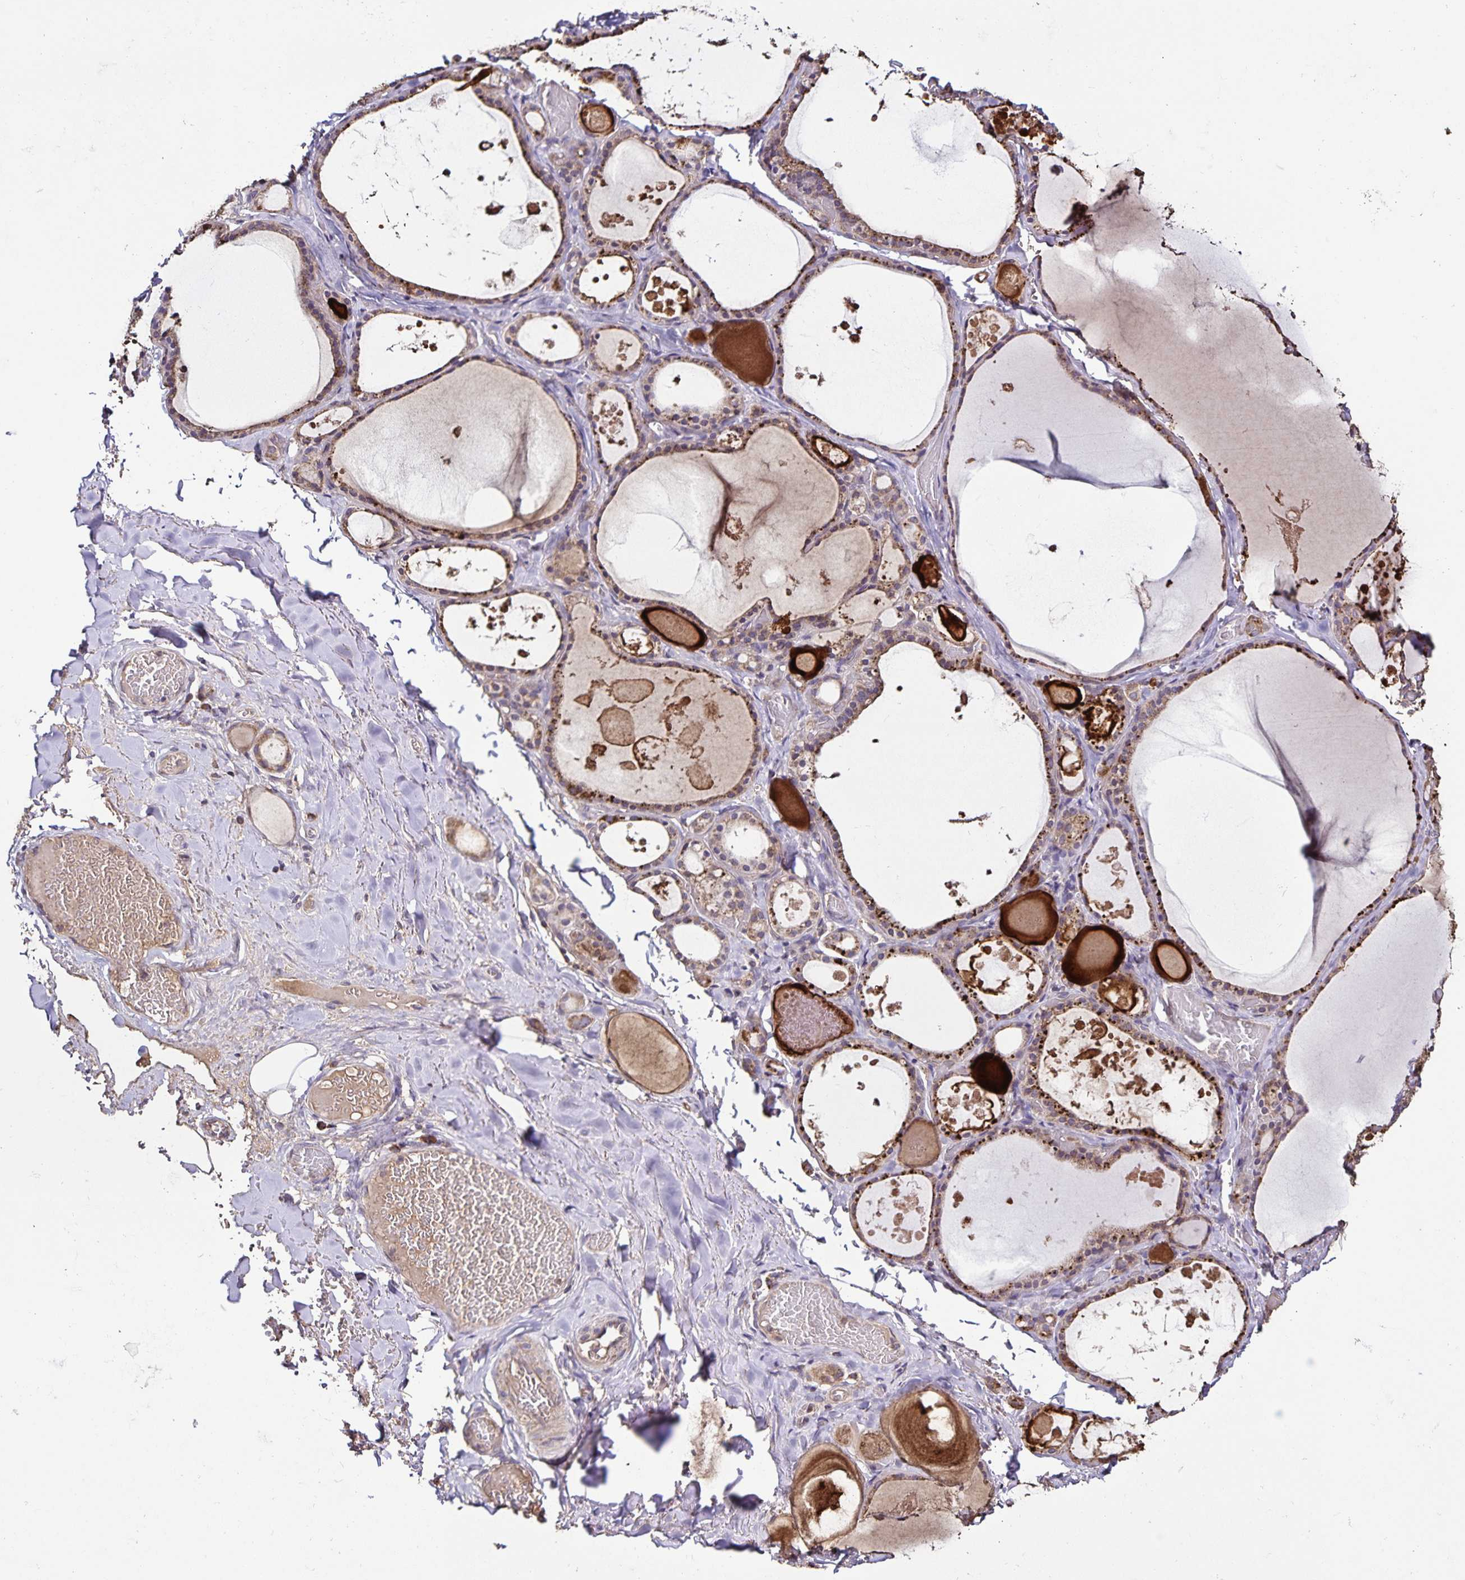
{"staining": {"intensity": "moderate", "quantity": ">75%", "location": "cytoplasmic/membranous"}, "tissue": "thyroid gland", "cell_type": "Glandular cells", "image_type": "normal", "snomed": [{"axis": "morphology", "description": "Normal tissue, NOS"}, {"axis": "topography", "description": "Thyroid gland"}], "caption": "An IHC image of unremarkable tissue is shown. Protein staining in brown shows moderate cytoplasmic/membranous positivity in thyroid gland within glandular cells.", "gene": "MAN1A1", "patient": {"sex": "male", "age": 56}}